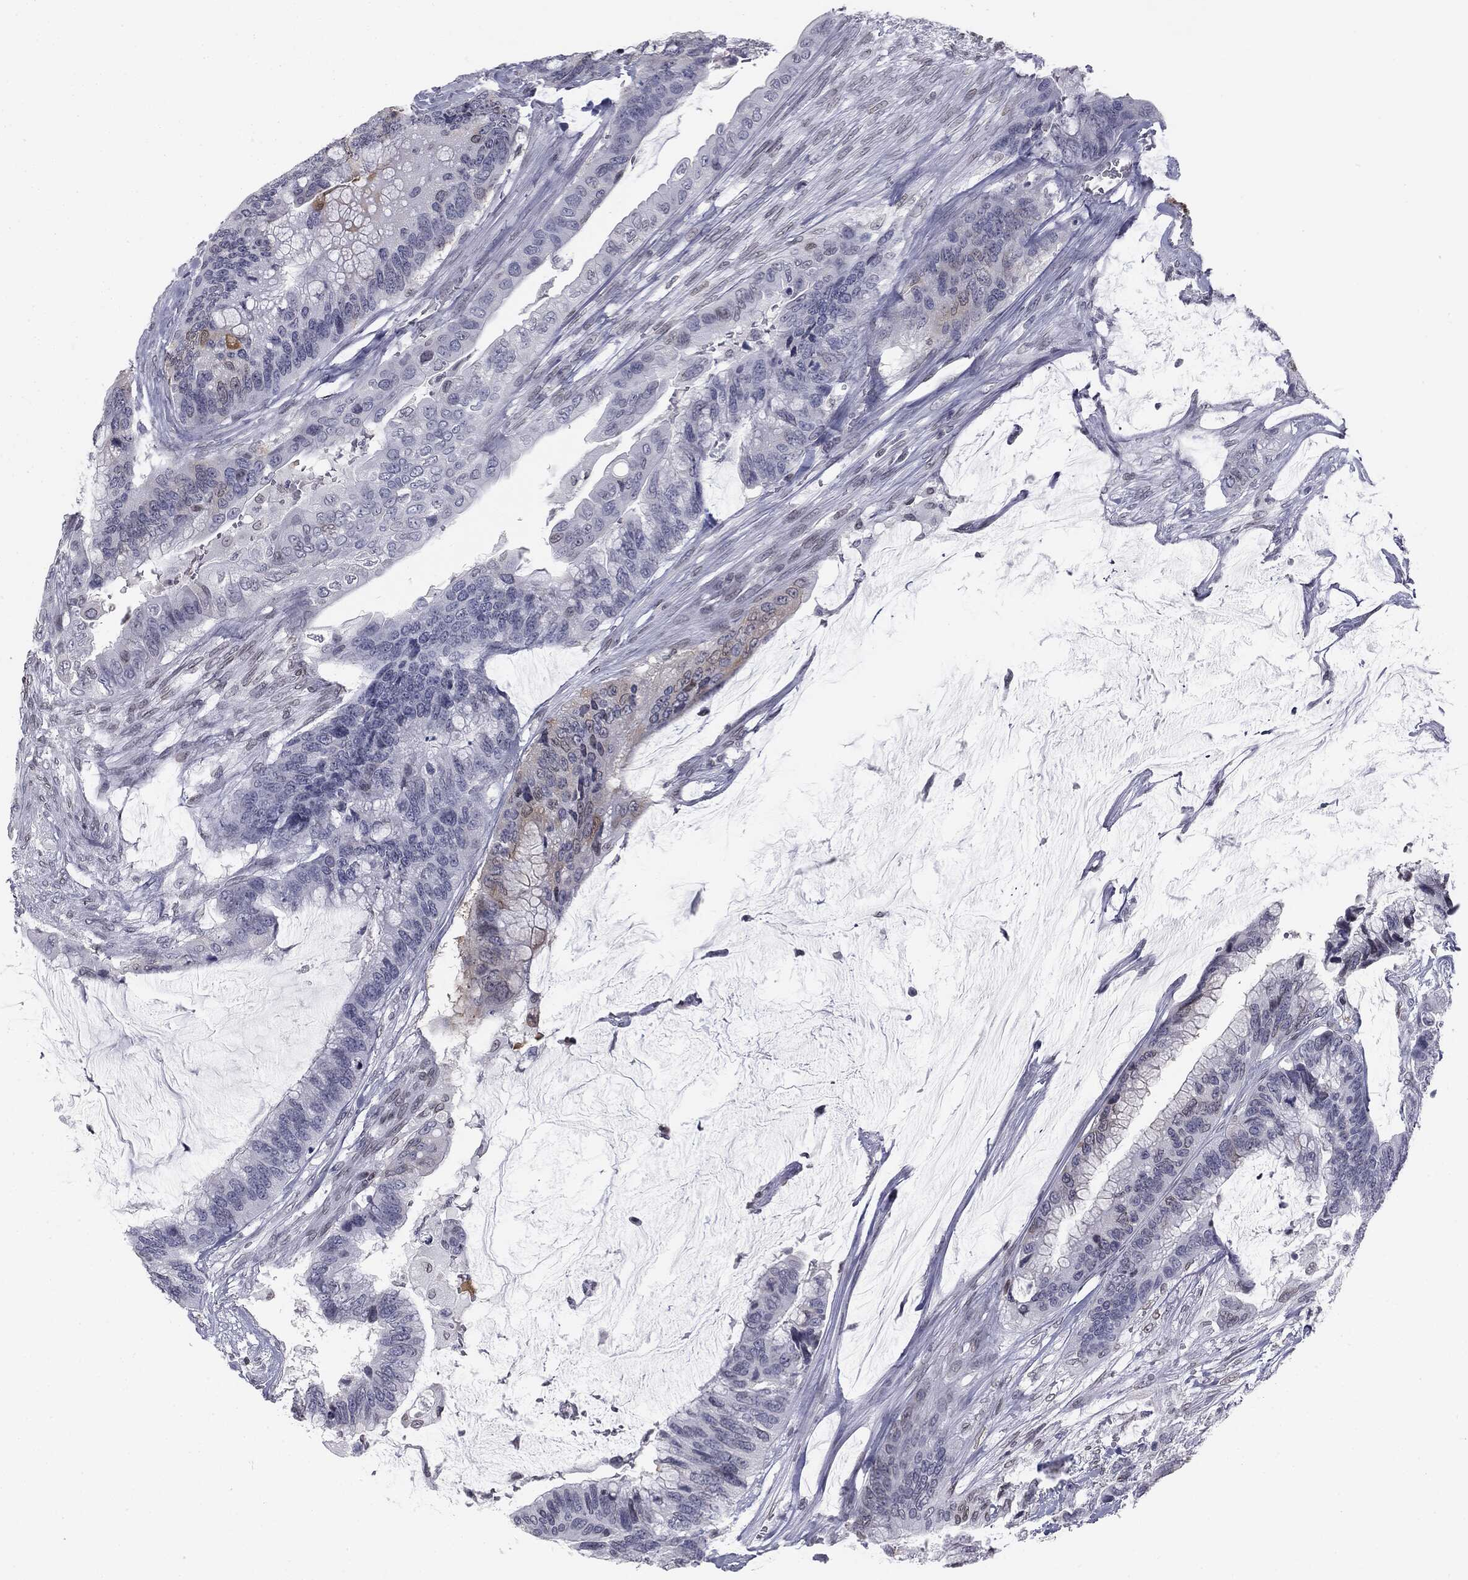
{"staining": {"intensity": "negative", "quantity": "none", "location": "none"}, "tissue": "colorectal cancer", "cell_type": "Tumor cells", "image_type": "cancer", "snomed": [{"axis": "morphology", "description": "Adenocarcinoma, NOS"}, {"axis": "topography", "description": "Rectum"}], "caption": "Immunohistochemistry image of neoplastic tissue: human colorectal cancer (adenocarcinoma) stained with DAB shows no significant protein expression in tumor cells.", "gene": "ALDOB", "patient": {"sex": "female", "age": 59}}